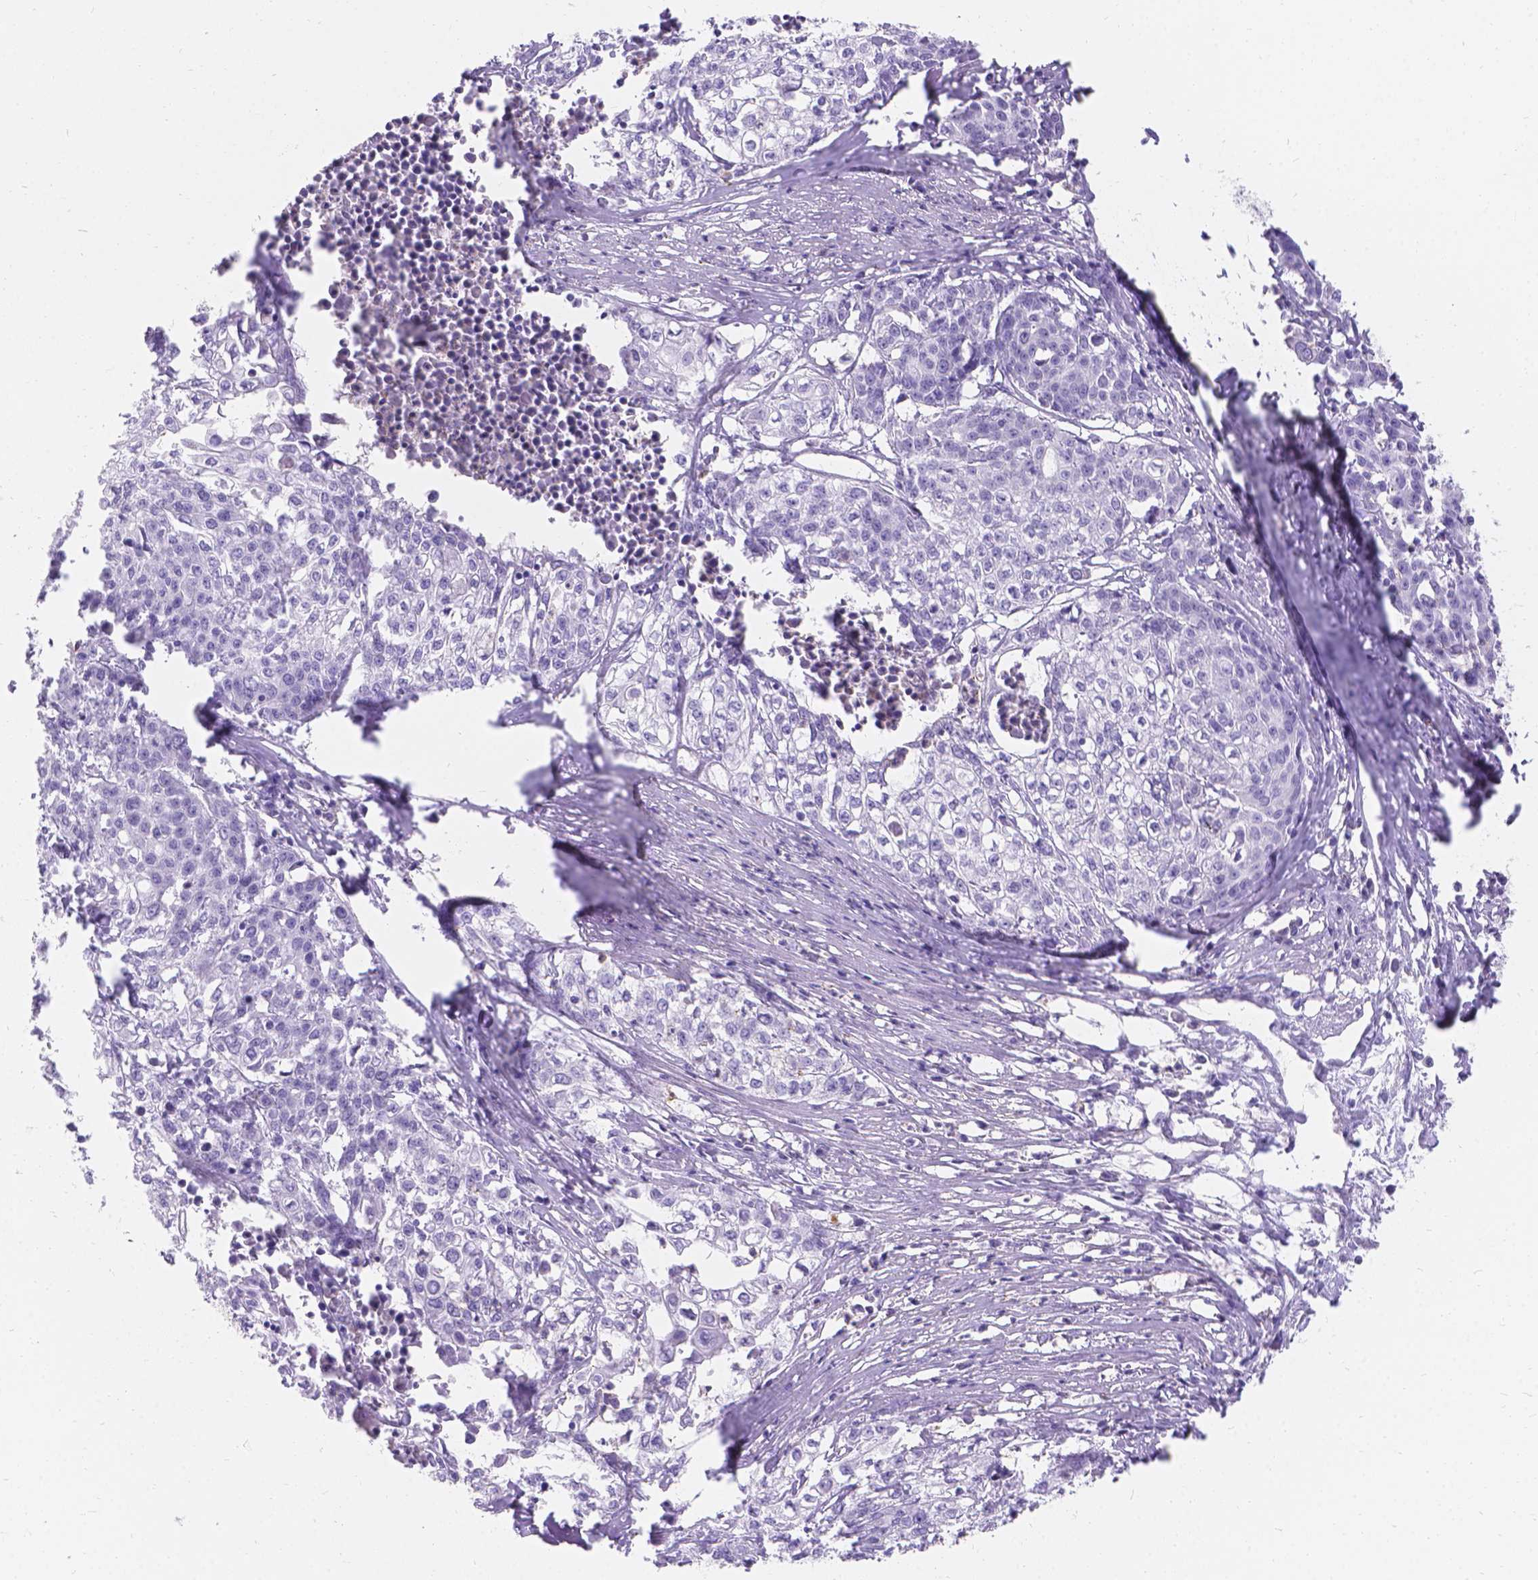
{"staining": {"intensity": "negative", "quantity": "none", "location": "none"}, "tissue": "cervical cancer", "cell_type": "Tumor cells", "image_type": "cancer", "snomed": [{"axis": "morphology", "description": "Squamous cell carcinoma, NOS"}, {"axis": "topography", "description": "Cervix"}], "caption": "Tumor cells show no significant protein staining in cervical squamous cell carcinoma. The staining was performed using DAB (3,3'-diaminobenzidine) to visualize the protein expression in brown, while the nuclei were stained in blue with hematoxylin (Magnification: 20x).", "gene": "GNRHR", "patient": {"sex": "female", "age": 39}}